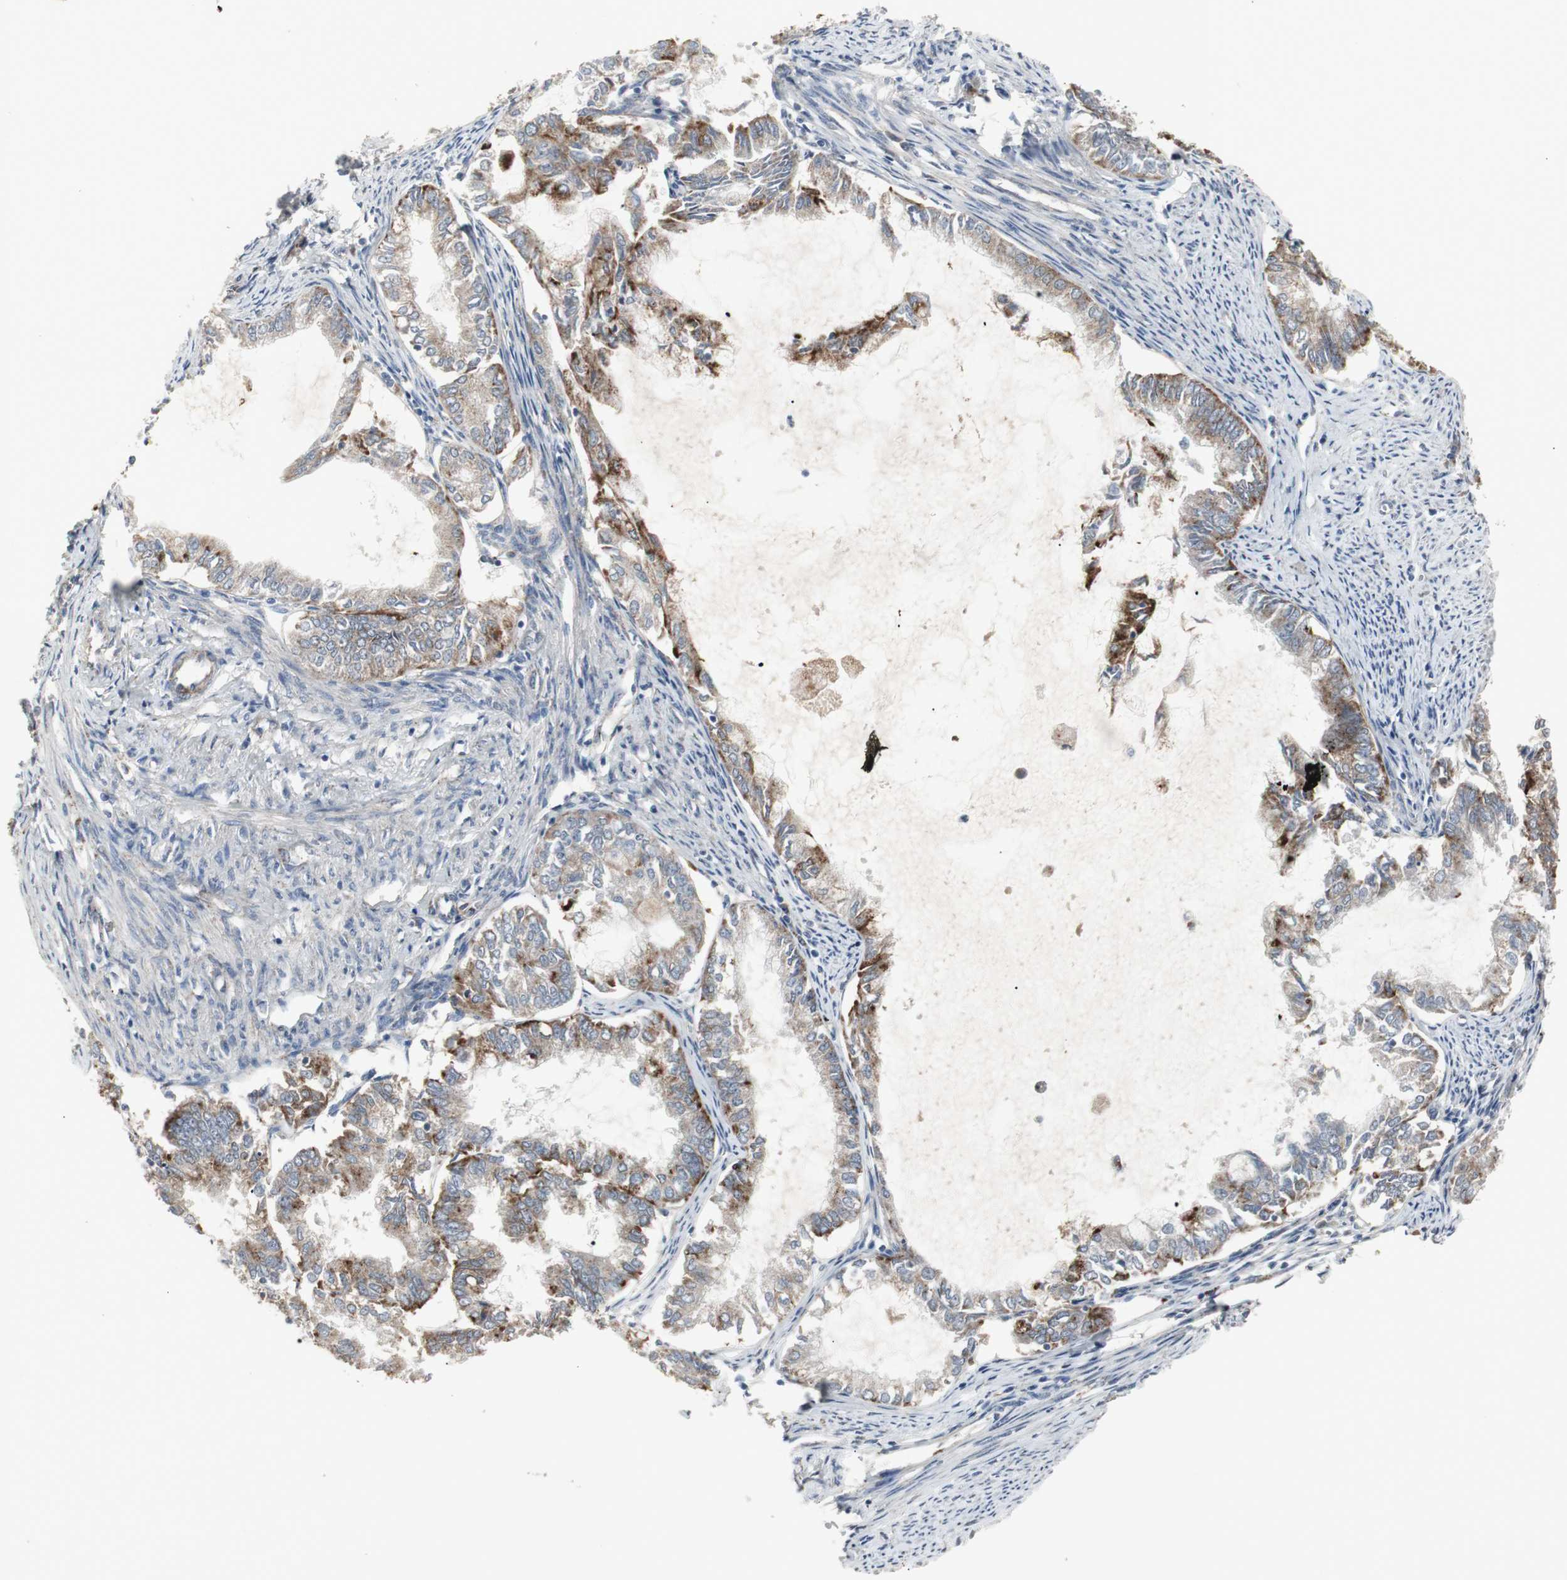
{"staining": {"intensity": "strong", "quantity": ">75%", "location": "cytoplasmic/membranous"}, "tissue": "endometrial cancer", "cell_type": "Tumor cells", "image_type": "cancer", "snomed": [{"axis": "morphology", "description": "Adenocarcinoma, NOS"}, {"axis": "topography", "description": "Endometrium"}], "caption": "Endometrial adenocarcinoma was stained to show a protein in brown. There is high levels of strong cytoplasmic/membranous expression in approximately >75% of tumor cells.", "gene": "GBA1", "patient": {"sex": "female", "age": 86}}